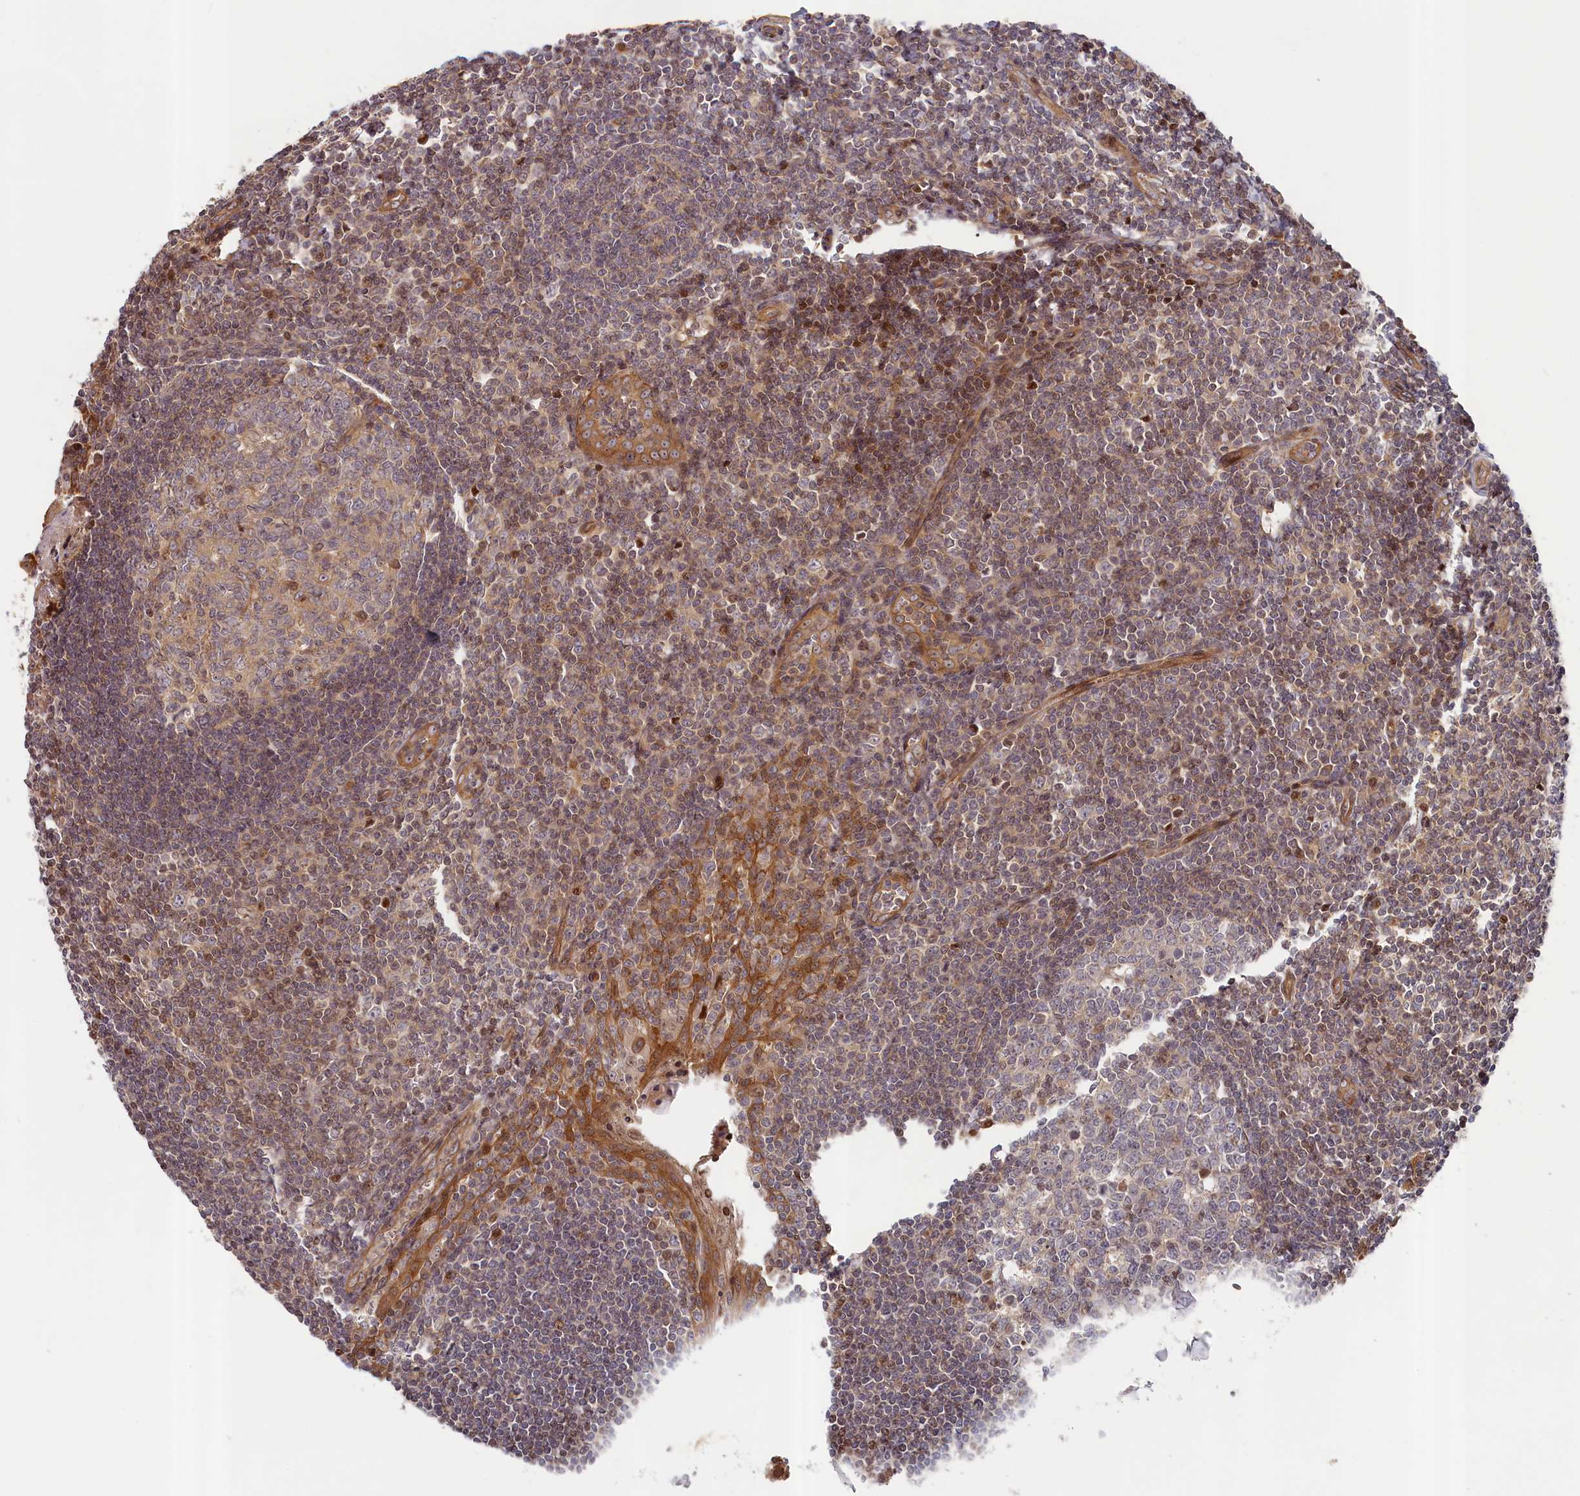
{"staining": {"intensity": "negative", "quantity": "none", "location": "none"}, "tissue": "tonsil", "cell_type": "Germinal center cells", "image_type": "normal", "snomed": [{"axis": "morphology", "description": "Normal tissue, NOS"}, {"axis": "topography", "description": "Tonsil"}], "caption": "Immunohistochemistry (IHC) of benign human tonsil shows no positivity in germinal center cells.", "gene": "CEP44", "patient": {"sex": "male", "age": 27}}